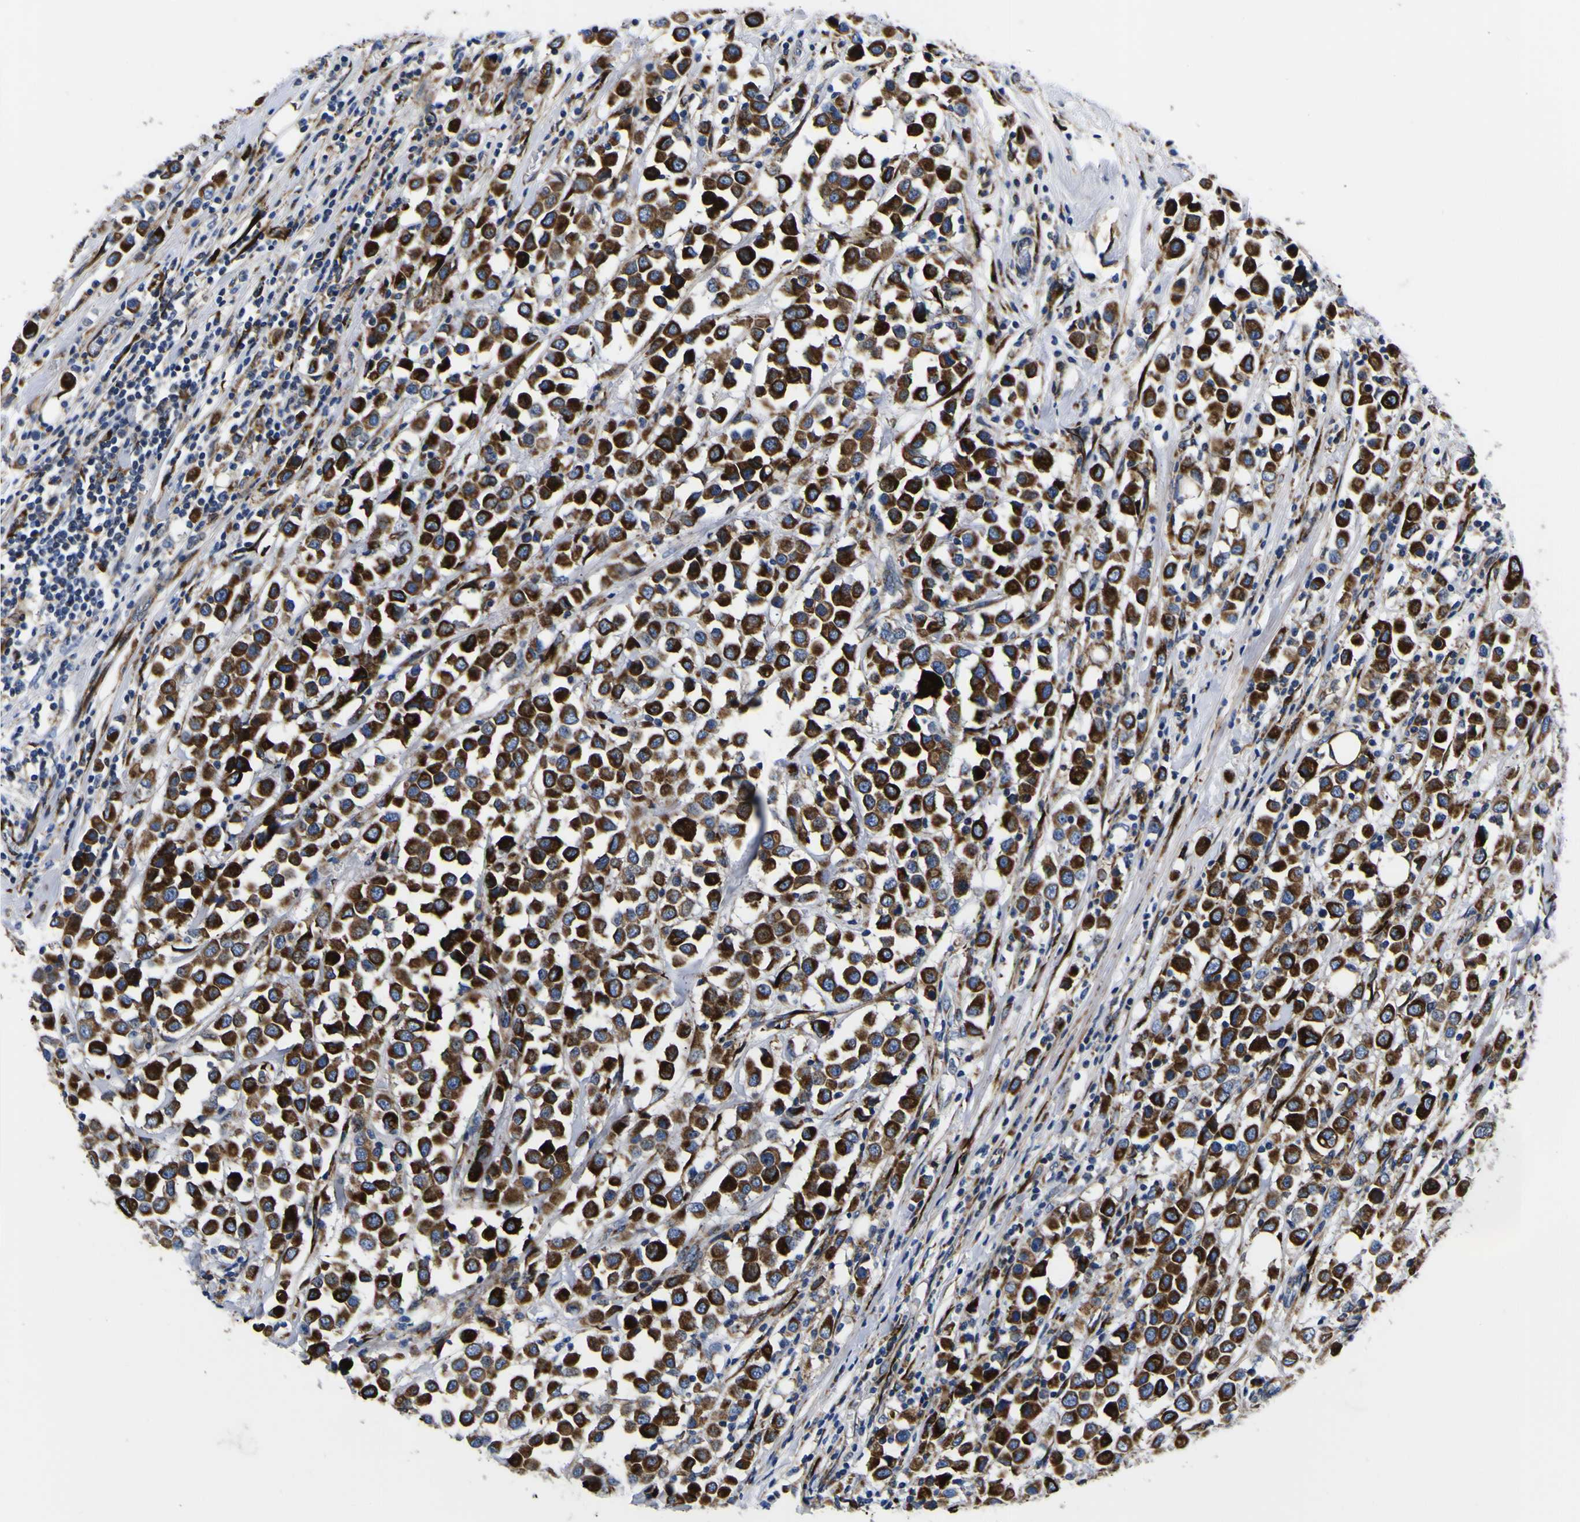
{"staining": {"intensity": "strong", "quantity": ">75%", "location": "cytoplasmic/membranous"}, "tissue": "breast cancer", "cell_type": "Tumor cells", "image_type": "cancer", "snomed": [{"axis": "morphology", "description": "Duct carcinoma"}, {"axis": "topography", "description": "Breast"}], "caption": "Protein staining exhibits strong cytoplasmic/membranous staining in approximately >75% of tumor cells in intraductal carcinoma (breast).", "gene": "SCD", "patient": {"sex": "female", "age": 61}}